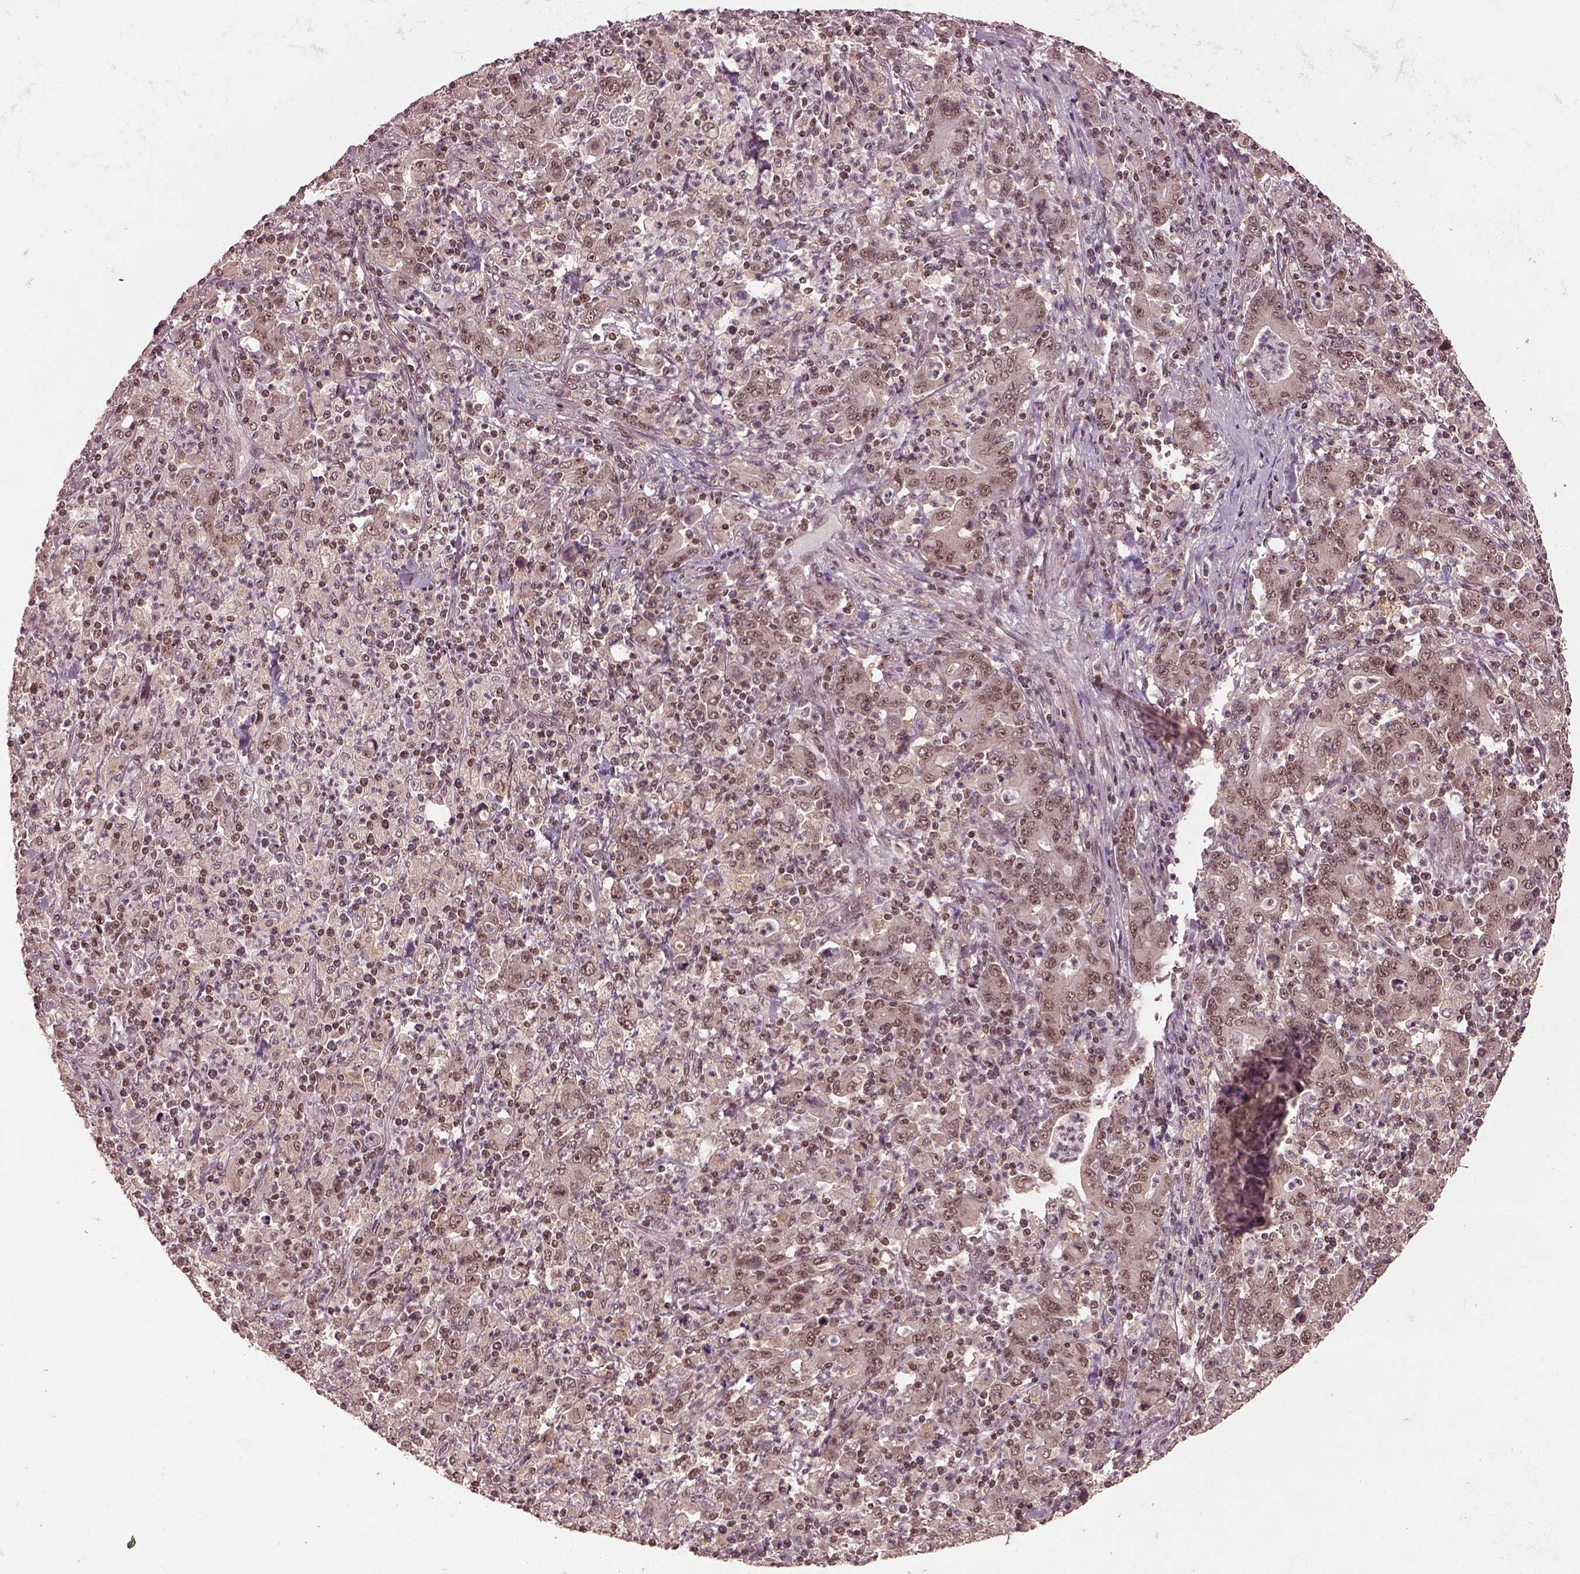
{"staining": {"intensity": "moderate", "quantity": ">75%", "location": "nuclear"}, "tissue": "stomach cancer", "cell_type": "Tumor cells", "image_type": "cancer", "snomed": [{"axis": "morphology", "description": "Adenocarcinoma, NOS"}, {"axis": "topography", "description": "Stomach, upper"}], "caption": "Stomach cancer stained with a protein marker exhibits moderate staining in tumor cells.", "gene": "BRD9", "patient": {"sex": "male", "age": 69}}